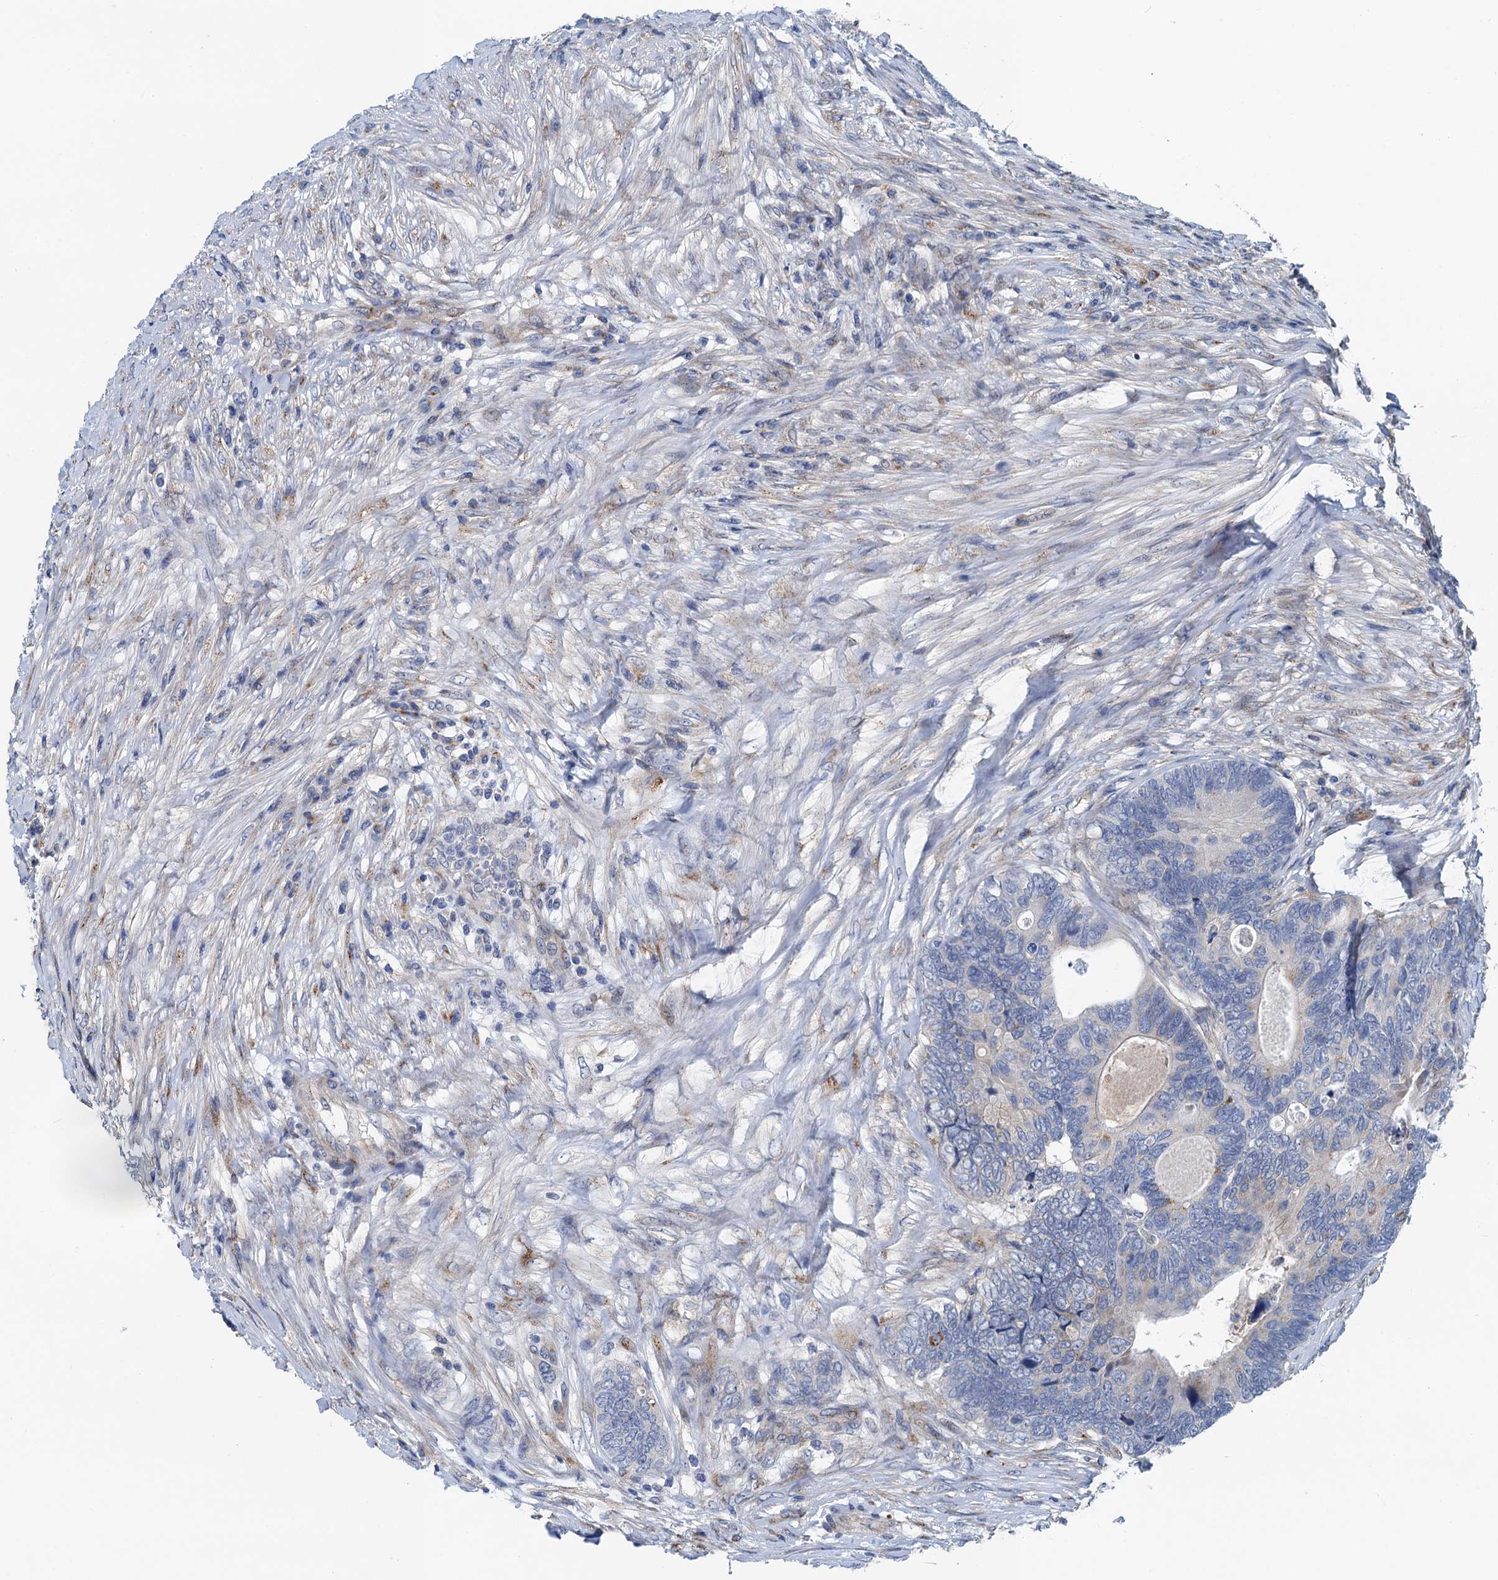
{"staining": {"intensity": "negative", "quantity": "none", "location": "none"}, "tissue": "colorectal cancer", "cell_type": "Tumor cells", "image_type": "cancer", "snomed": [{"axis": "morphology", "description": "Adenocarcinoma, NOS"}, {"axis": "topography", "description": "Colon"}], "caption": "Human colorectal adenocarcinoma stained for a protein using immunohistochemistry (IHC) shows no positivity in tumor cells.", "gene": "NBEA", "patient": {"sex": "female", "age": 67}}